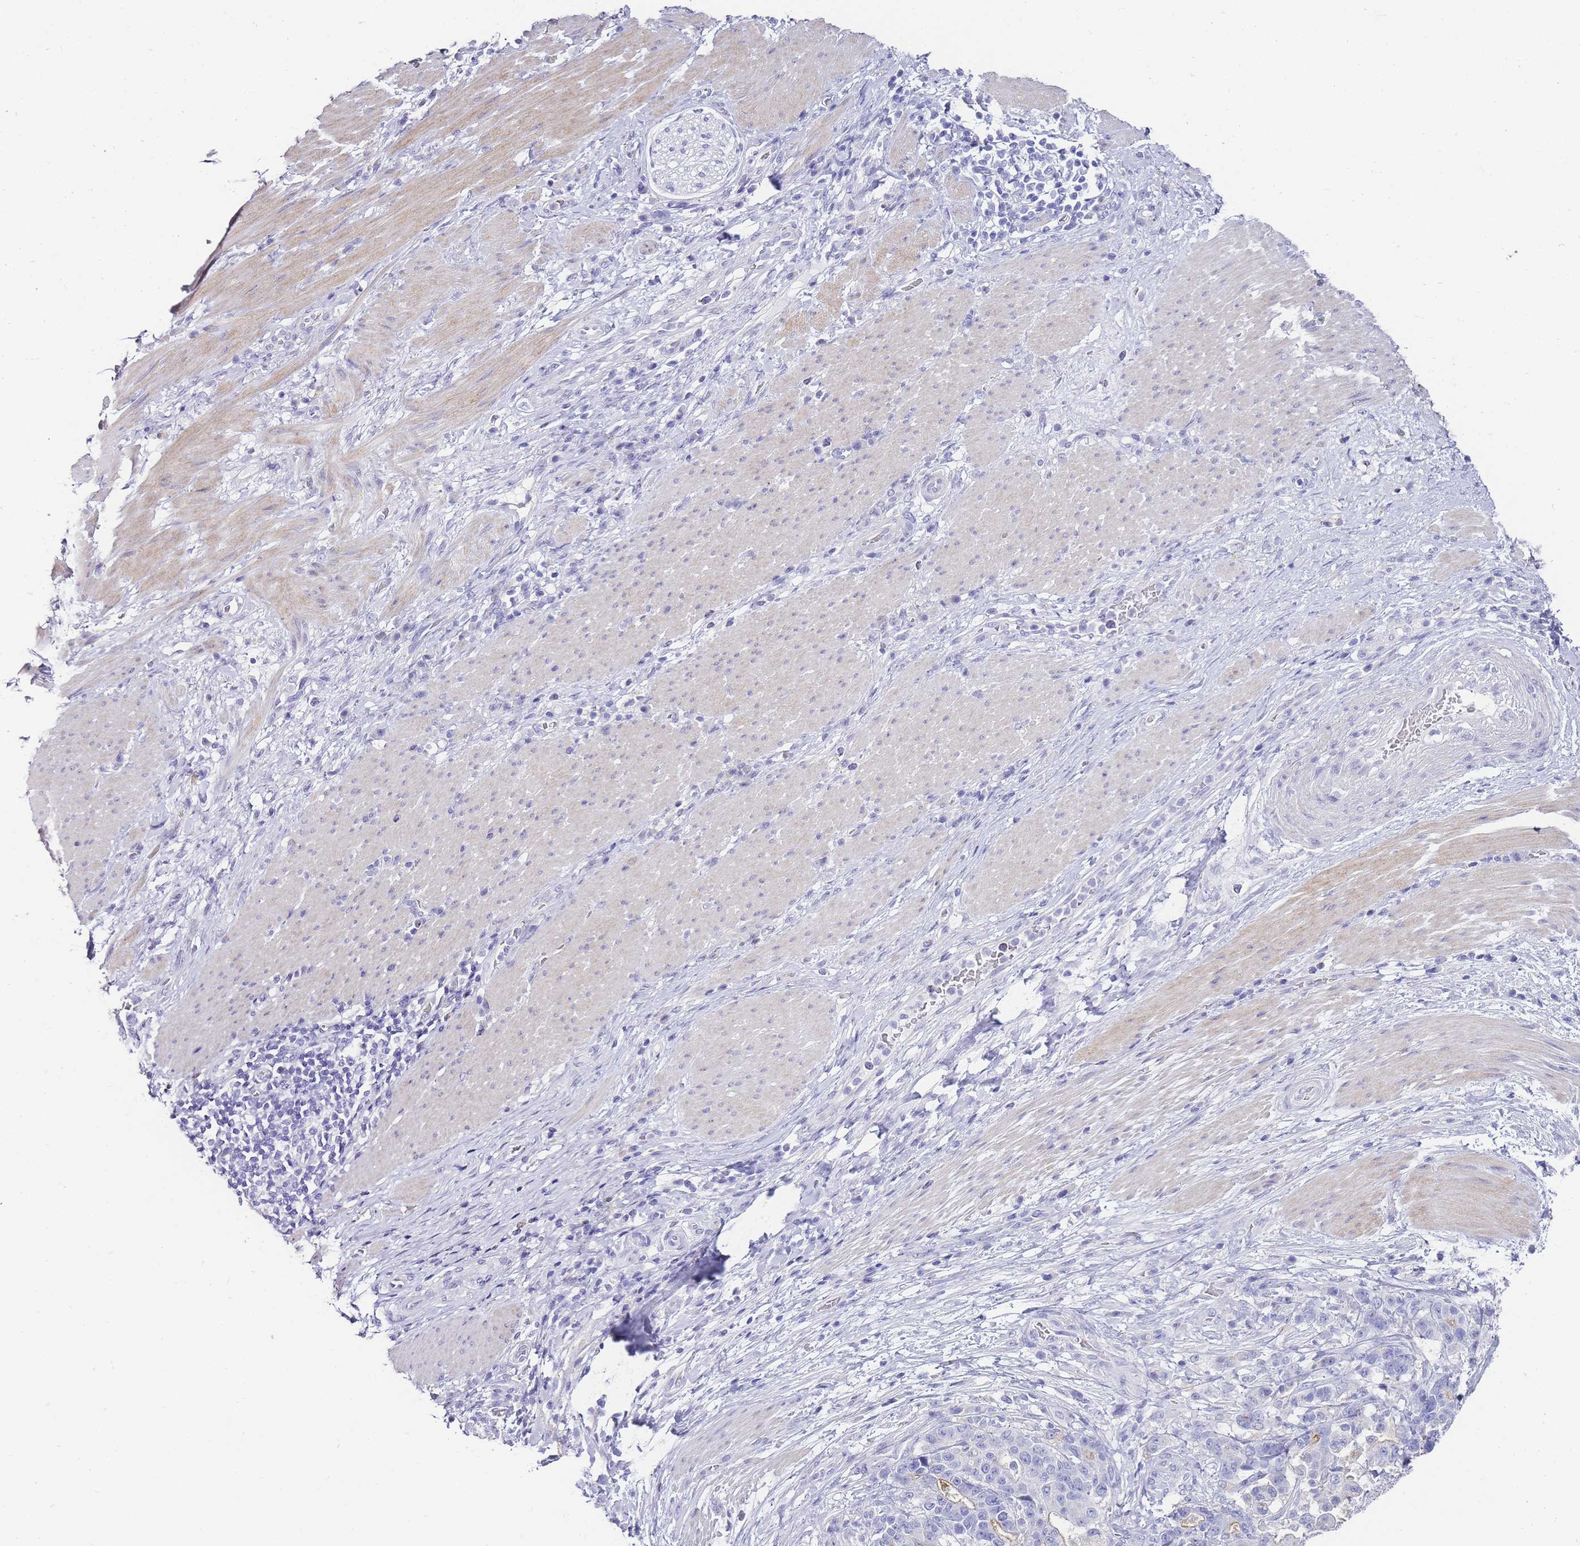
{"staining": {"intensity": "negative", "quantity": "none", "location": "none"}, "tissue": "stomach cancer", "cell_type": "Tumor cells", "image_type": "cancer", "snomed": [{"axis": "morphology", "description": "Normal tissue, NOS"}, {"axis": "morphology", "description": "Adenocarcinoma, NOS"}, {"axis": "topography", "description": "Stomach"}], "caption": "Stomach cancer (adenocarcinoma) was stained to show a protein in brown. There is no significant positivity in tumor cells.", "gene": "DPP4", "patient": {"sex": "female", "age": 64}}